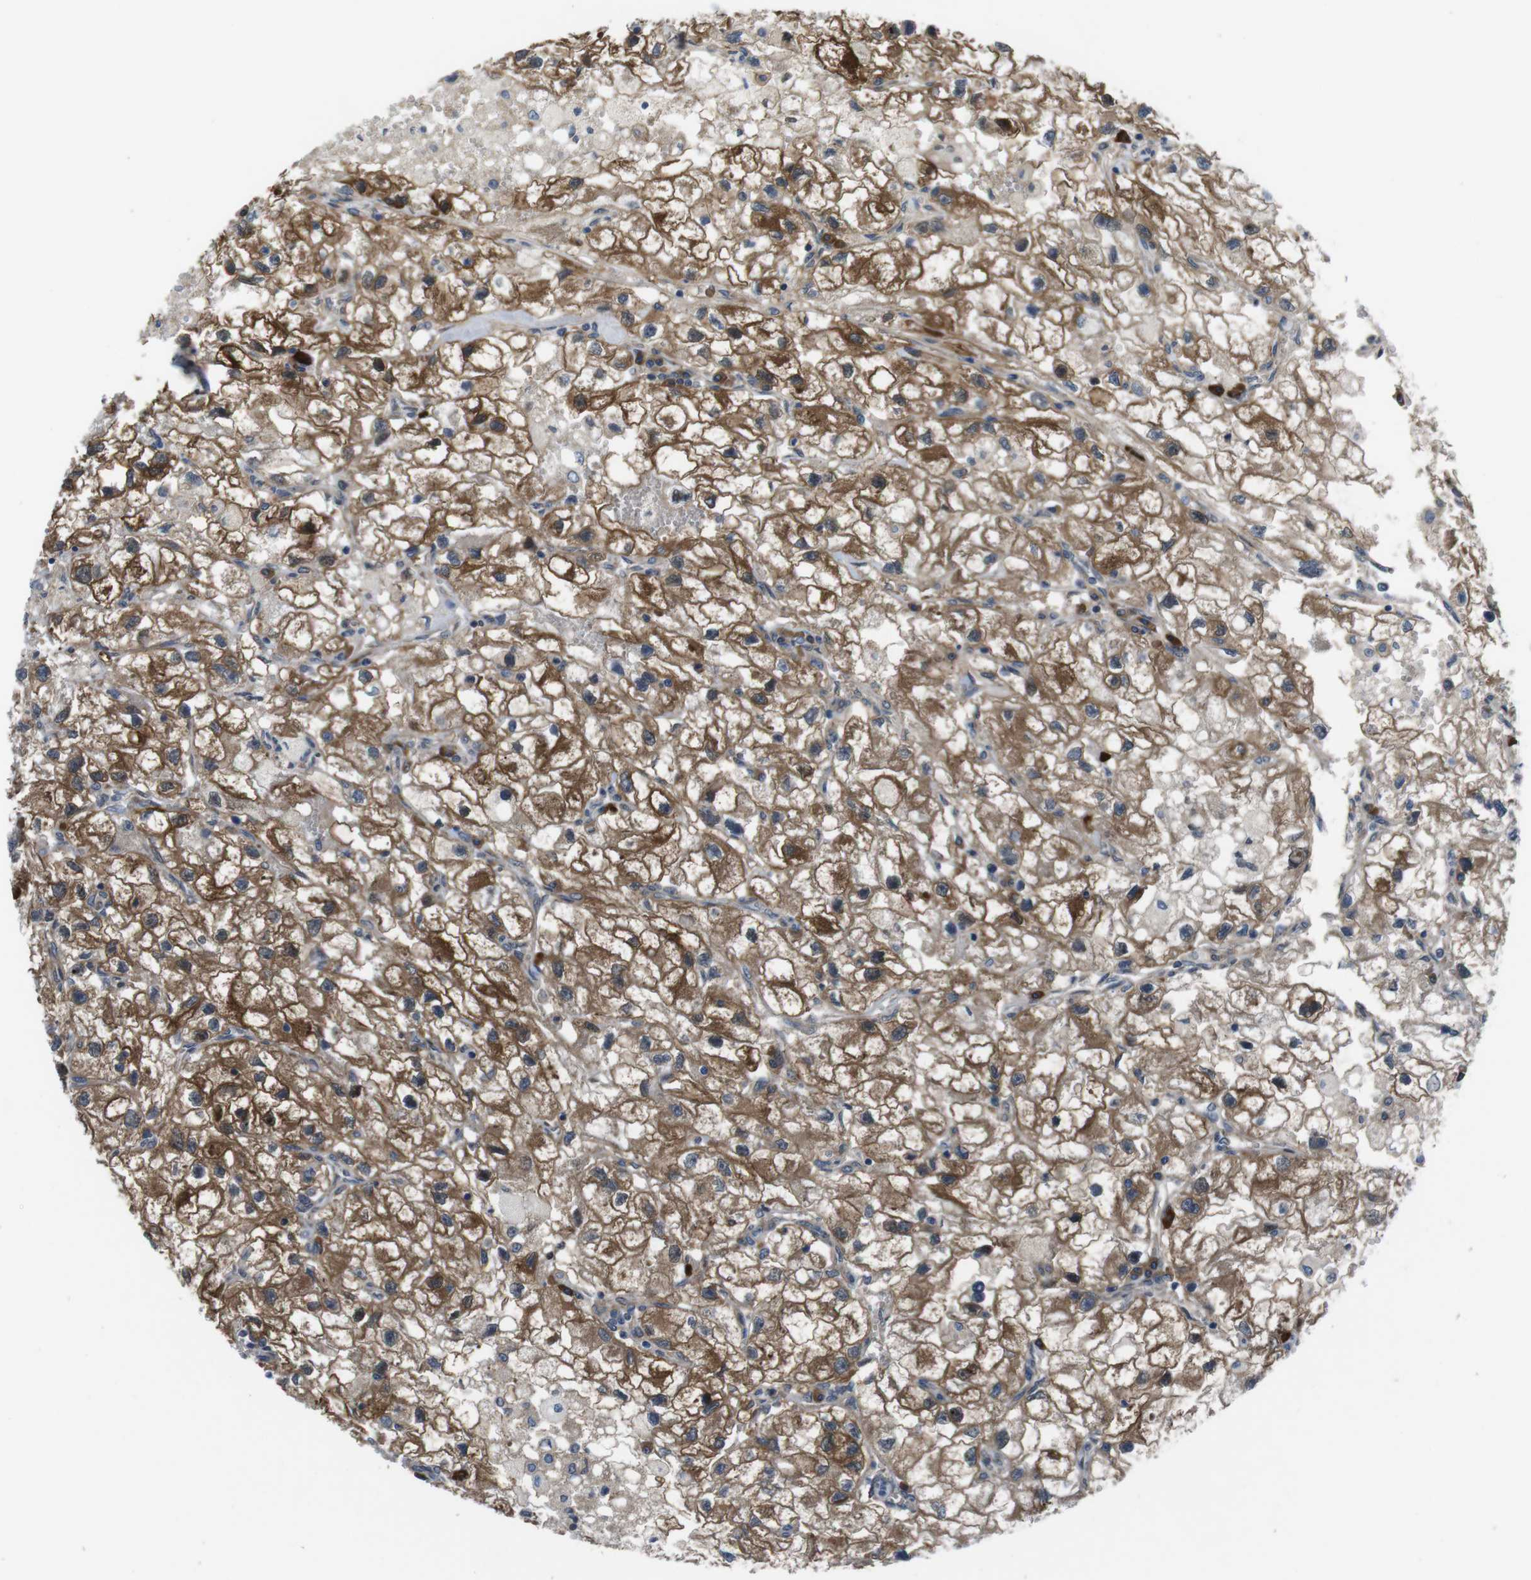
{"staining": {"intensity": "moderate", "quantity": "25%-75%", "location": "cytoplasmic/membranous"}, "tissue": "renal cancer", "cell_type": "Tumor cells", "image_type": "cancer", "snomed": [{"axis": "morphology", "description": "Adenocarcinoma, NOS"}, {"axis": "topography", "description": "Kidney"}], "caption": "An immunohistochemistry micrograph of tumor tissue is shown. Protein staining in brown shows moderate cytoplasmic/membranous positivity in renal adenocarcinoma within tumor cells.", "gene": "JAK1", "patient": {"sex": "female", "age": 70}}